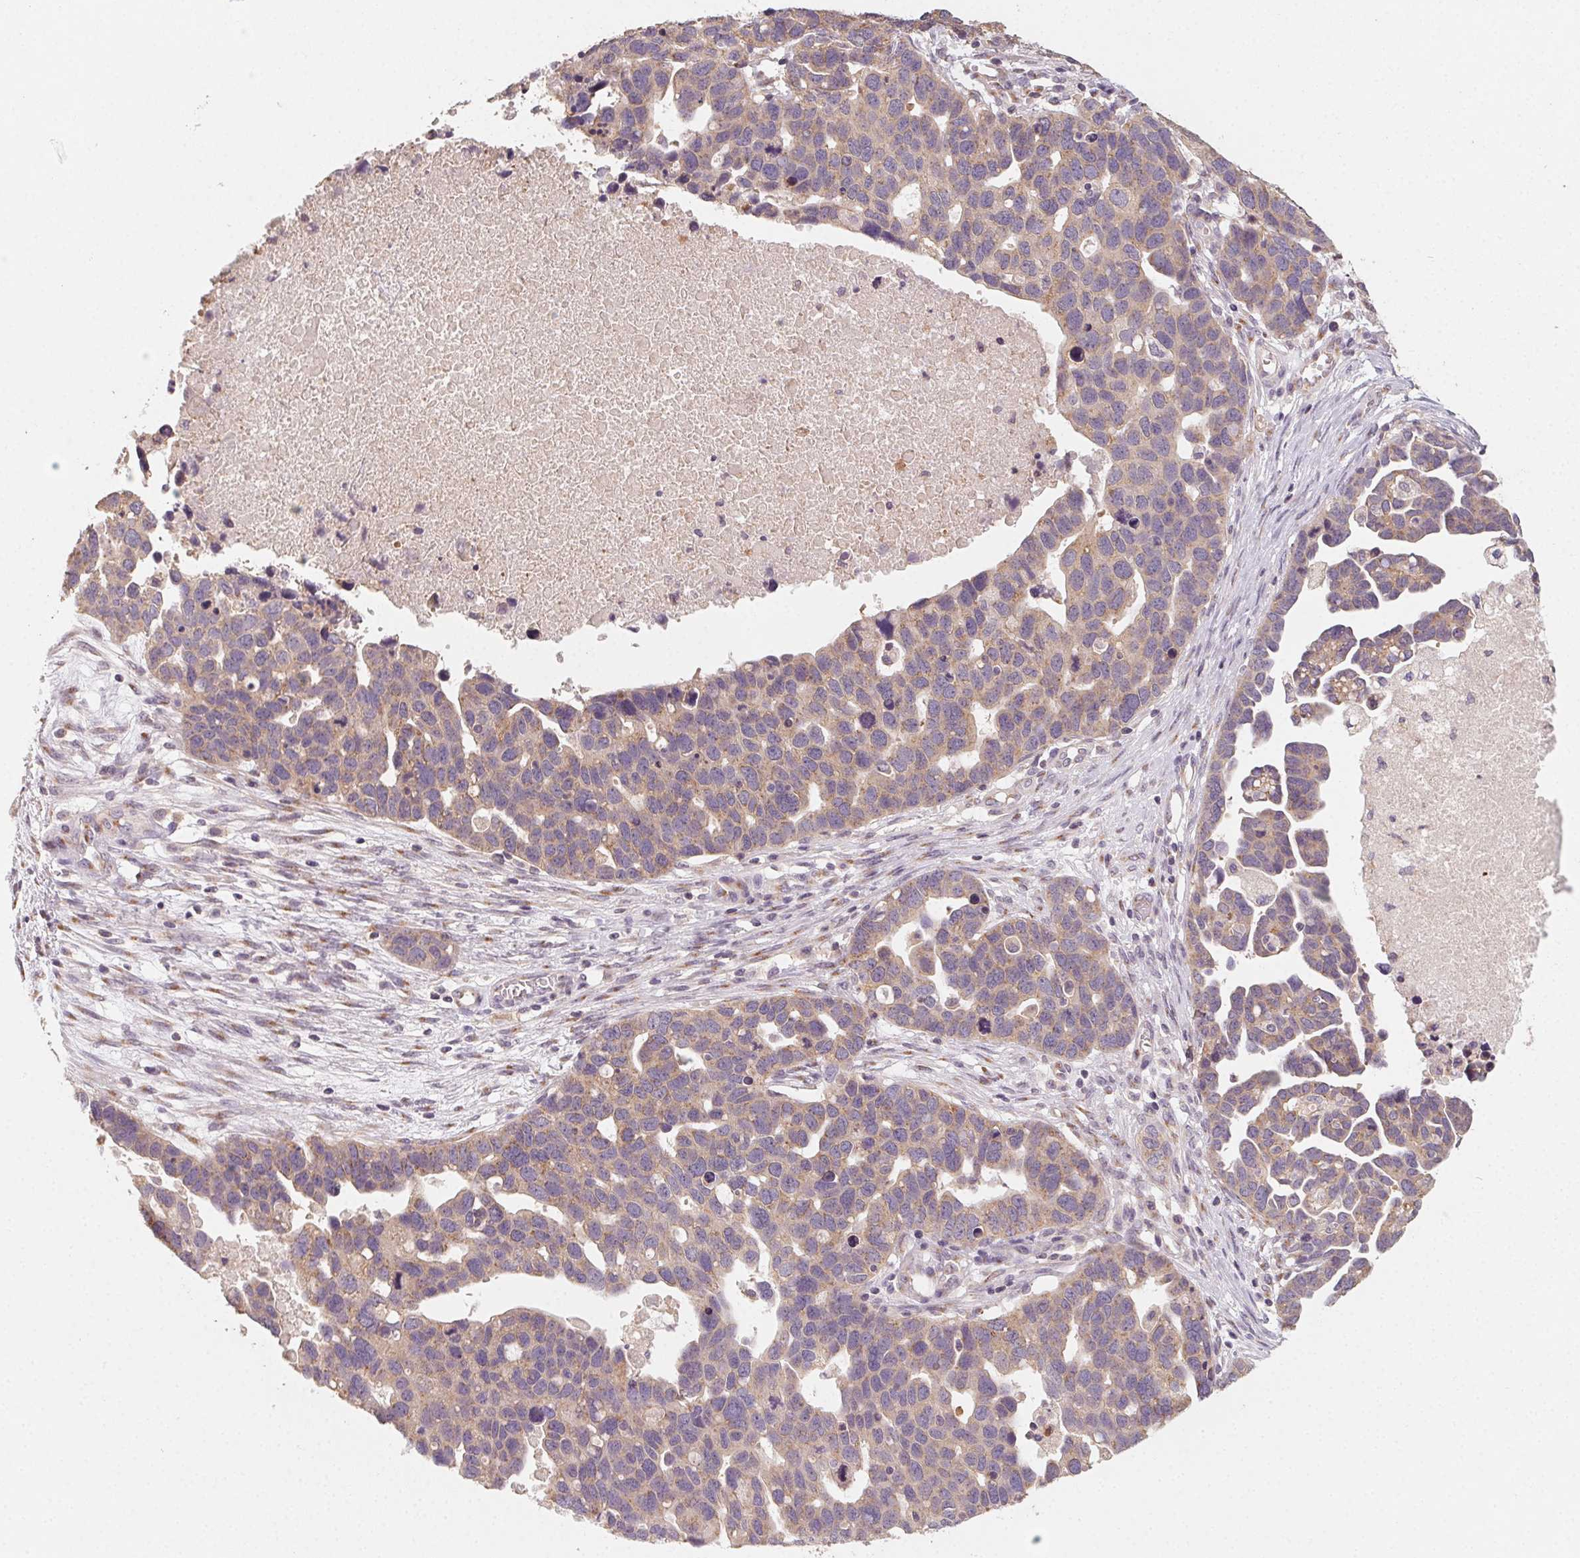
{"staining": {"intensity": "weak", "quantity": ">75%", "location": "cytoplasmic/membranous"}, "tissue": "ovarian cancer", "cell_type": "Tumor cells", "image_type": "cancer", "snomed": [{"axis": "morphology", "description": "Cystadenocarcinoma, serous, NOS"}, {"axis": "topography", "description": "Ovary"}], "caption": "About >75% of tumor cells in human ovarian cancer display weak cytoplasmic/membranous protein staining as visualized by brown immunohistochemical staining.", "gene": "AP1S1", "patient": {"sex": "female", "age": 54}}